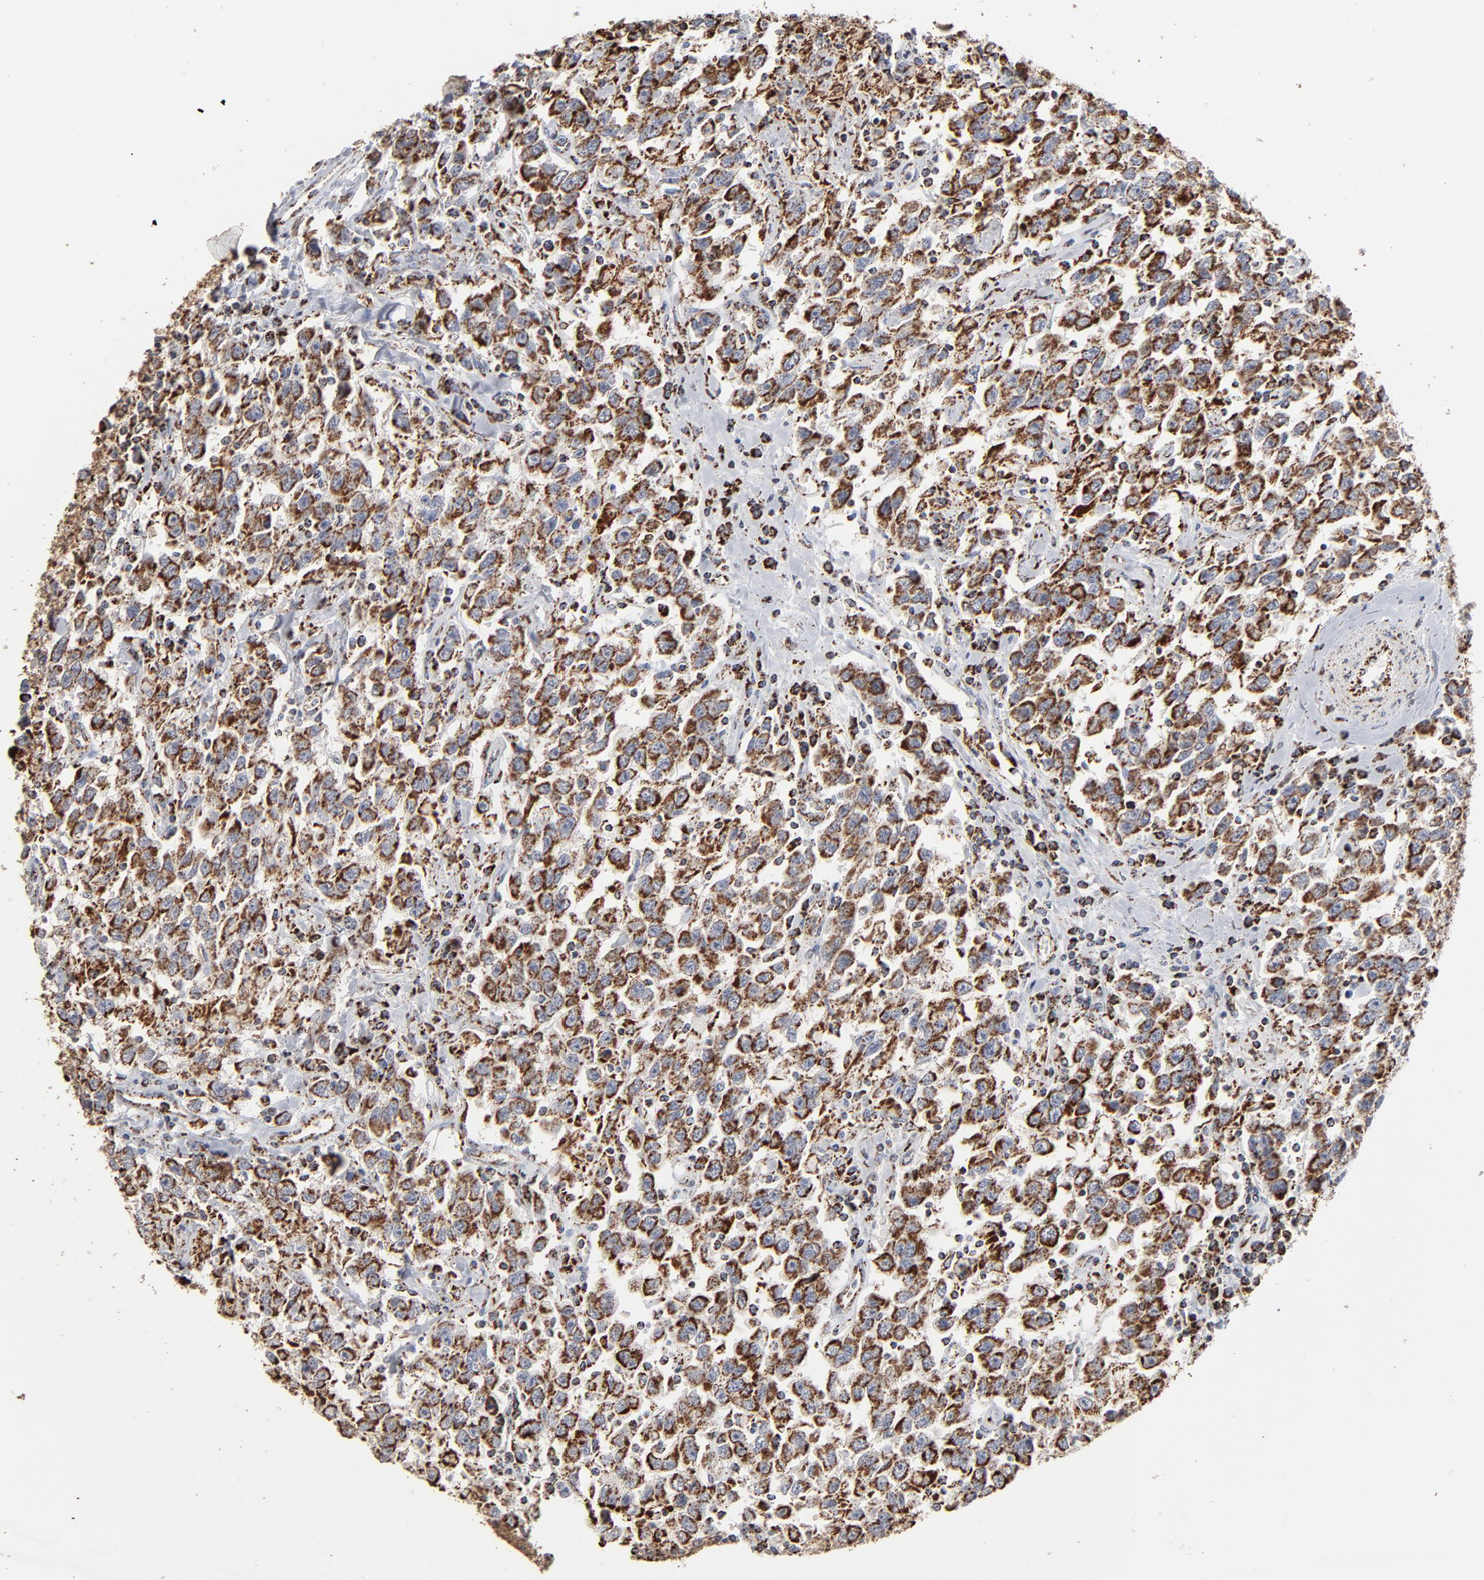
{"staining": {"intensity": "strong", "quantity": ">75%", "location": "cytoplasmic/membranous"}, "tissue": "testis cancer", "cell_type": "Tumor cells", "image_type": "cancer", "snomed": [{"axis": "morphology", "description": "Seminoma, NOS"}, {"axis": "topography", "description": "Testis"}], "caption": "Immunohistochemical staining of testis cancer displays high levels of strong cytoplasmic/membranous staining in about >75% of tumor cells.", "gene": "UQCRC1", "patient": {"sex": "male", "age": 41}}